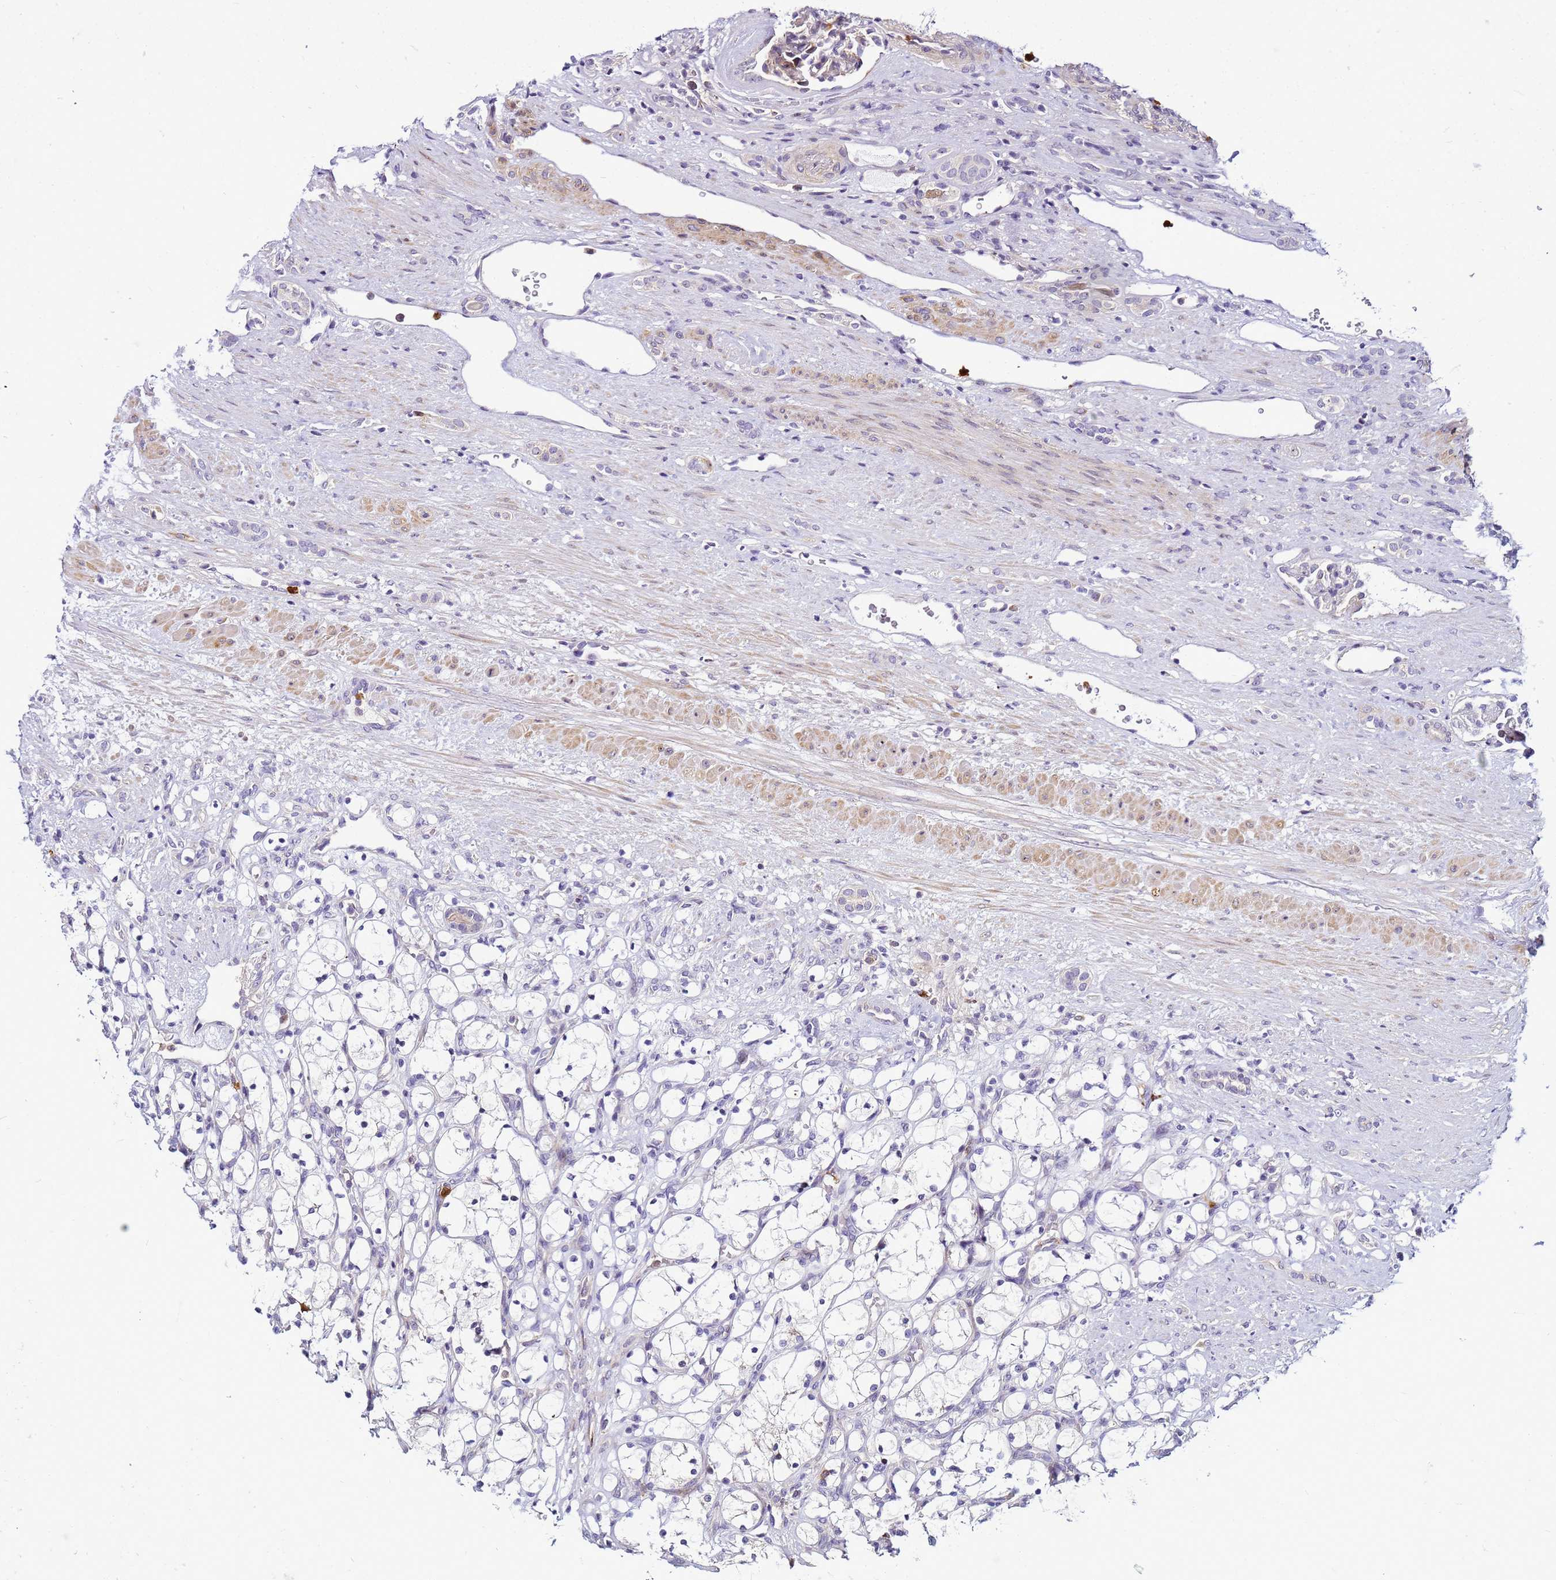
{"staining": {"intensity": "negative", "quantity": "none", "location": "none"}, "tissue": "renal cancer", "cell_type": "Tumor cells", "image_type": "cancer", "snomed": [{"axis": "morphology", "description": "Adenocarcinoma, NOS"}, {"axis": "topography", "description": "Kidney"}], "caption": "This is an IHC histopathology image of human renal cancer. There is no expression in tumor cells.", "gene": "VPS4B", "patient": {"sex": "female", "age": 69}}